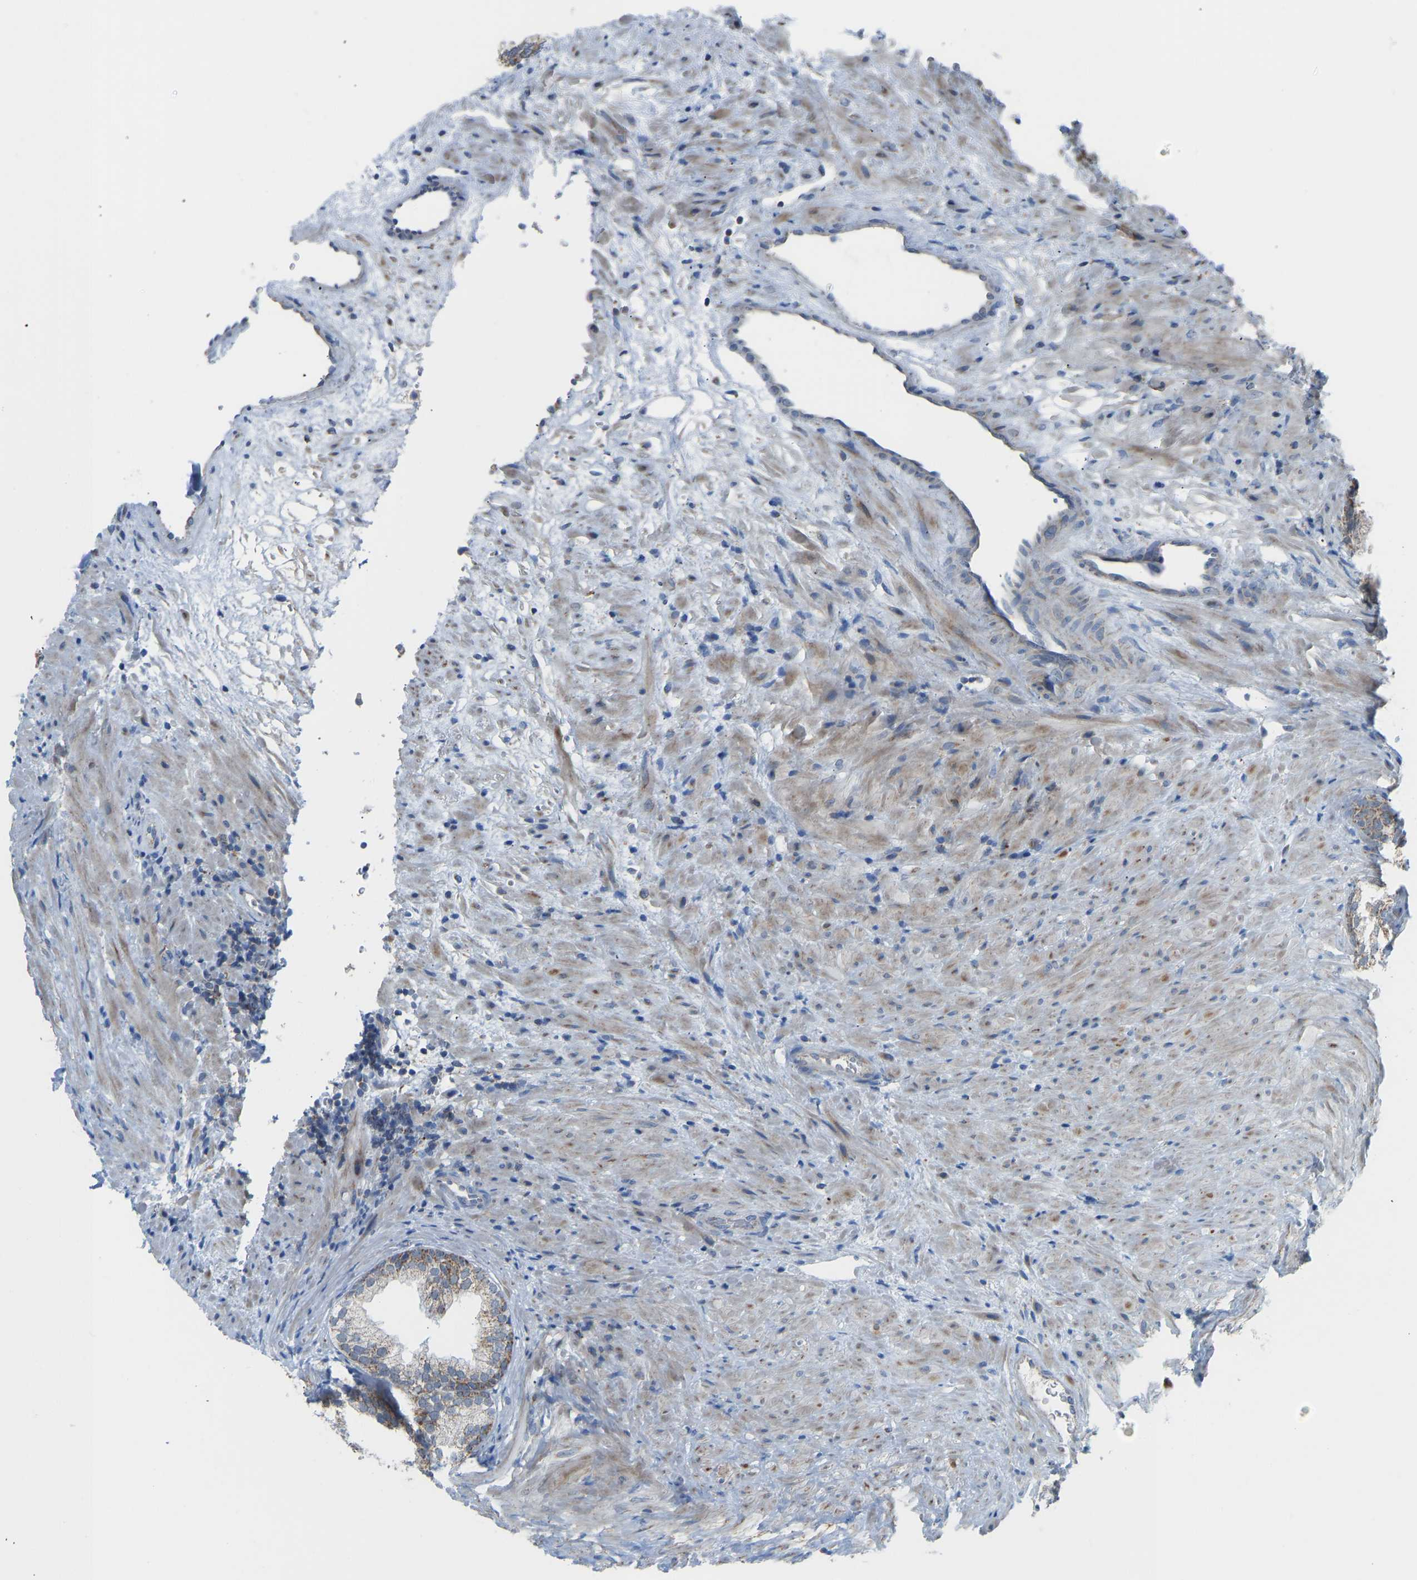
{"staining": {"intensity": "moderate", "quantity": "25%-75%", "location": "cytoplasmic/membranous"}, "tissue": "prostate", "cell_type": "Glandular cells", "image_type": "normal", "snomed": [{"axis": "morphology", "description": "Normal tissue, NOS"}, {"axis": "topography", "description": "Prostate"}], "caption": "Prostate stained with immunohistochemistry (IHC) displays moderate cytoplasmic/membranous expression in approximately 25%-75% of glandular cells. (brown staining indicates protein expression, while blue staining denotes nuclei).", "gene": "SMIM20", "patient": {"sex": "male", "age": 76}}